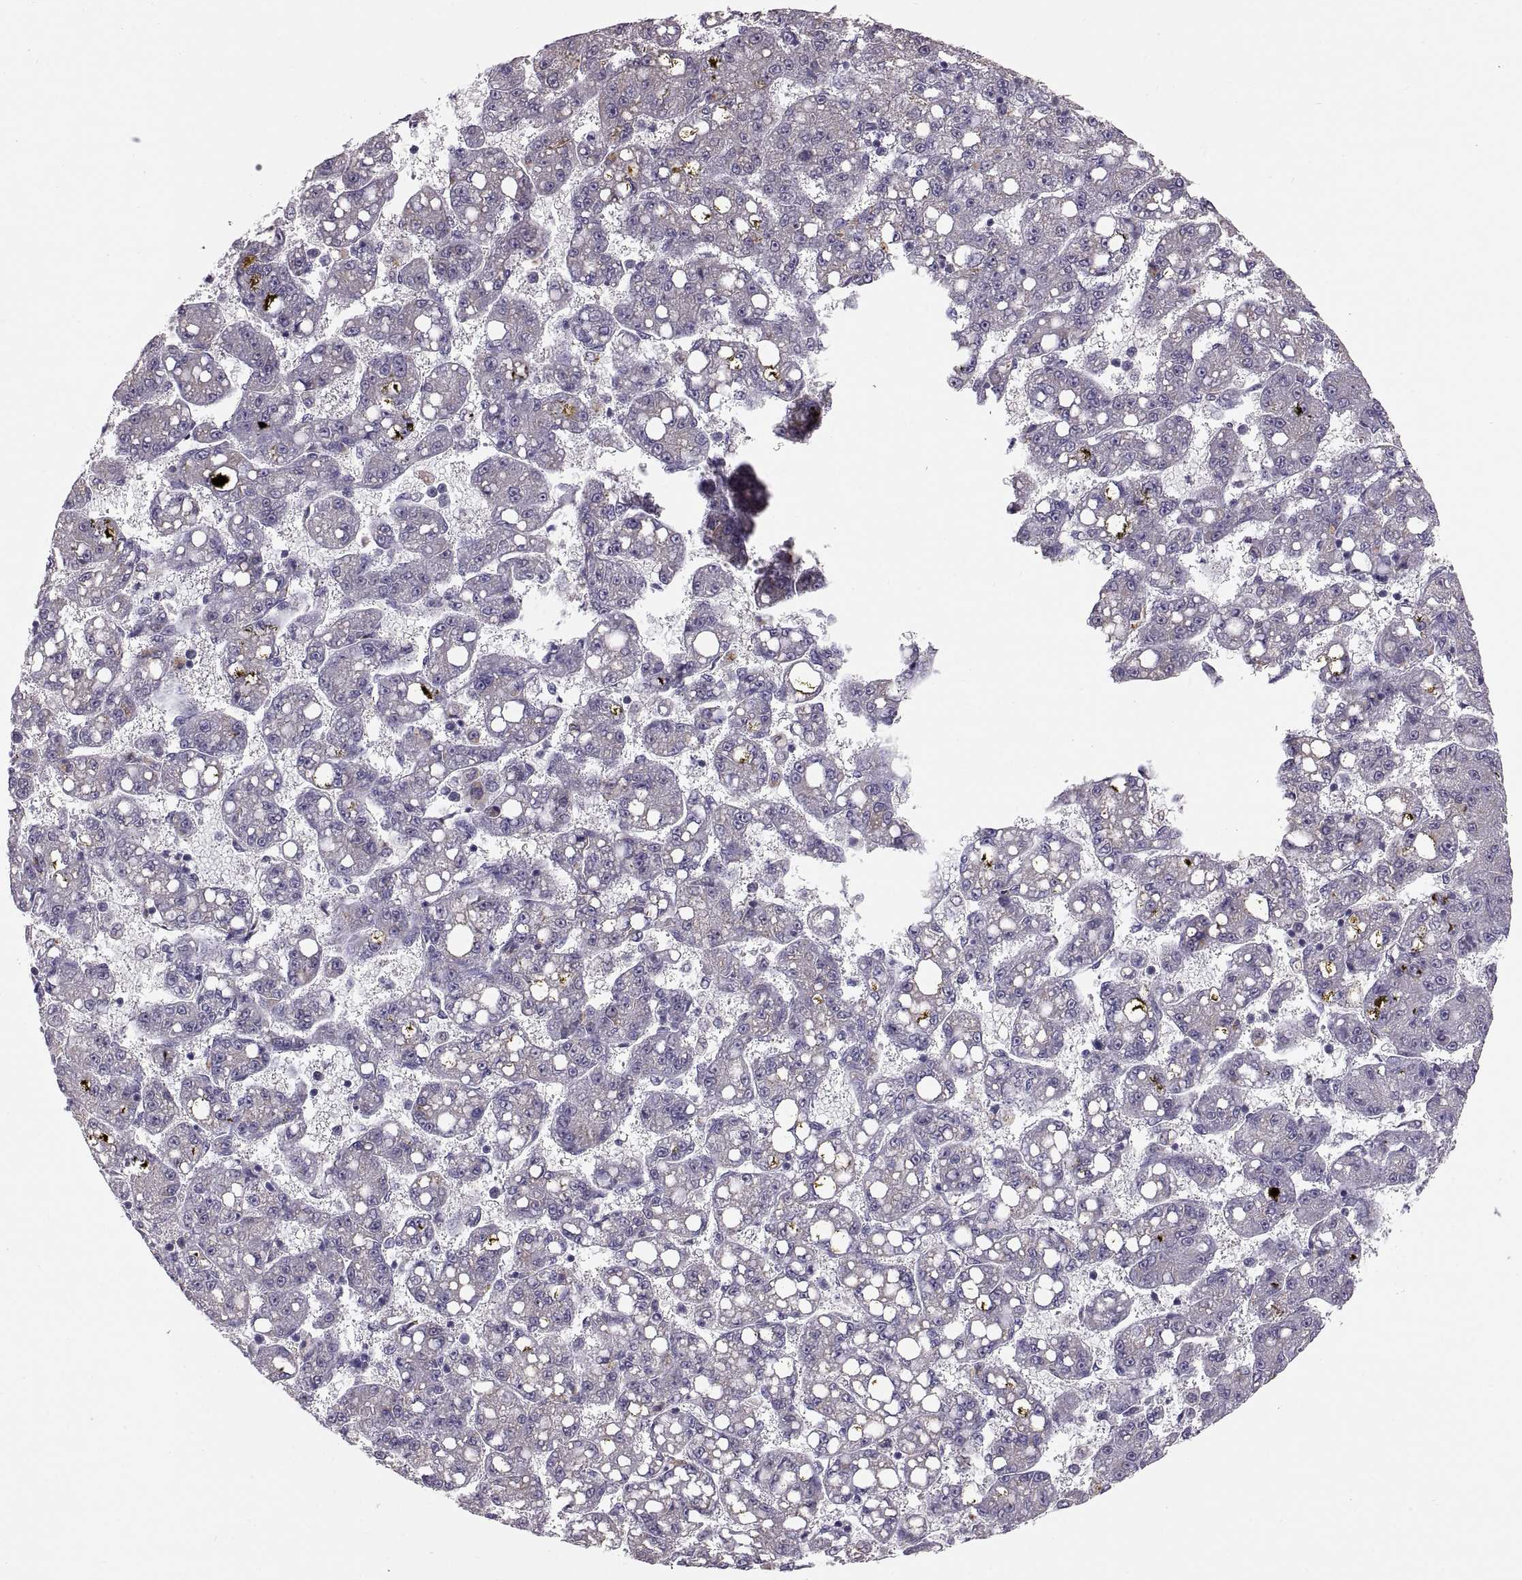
{"staining": {"intensity": "negative", "quantity": "none", "location": "none"}, "tissue": "liver cancer", "cell_type": "Tumor cells", "image_type": "cancer", "snomed": [{"axis": "morphology", "description": "Carcinoma, Hepatocellular, NOS"}, {"axis": "topography", "description": "Liver"}], "caption": "This is an immunohistochemistry (IHC) micrograph of liver hepatocellular carcinoma. There is no staining in tumor cells.", "gene": "MAGEB18", "patient": {"sex": "female", "age": 65}}